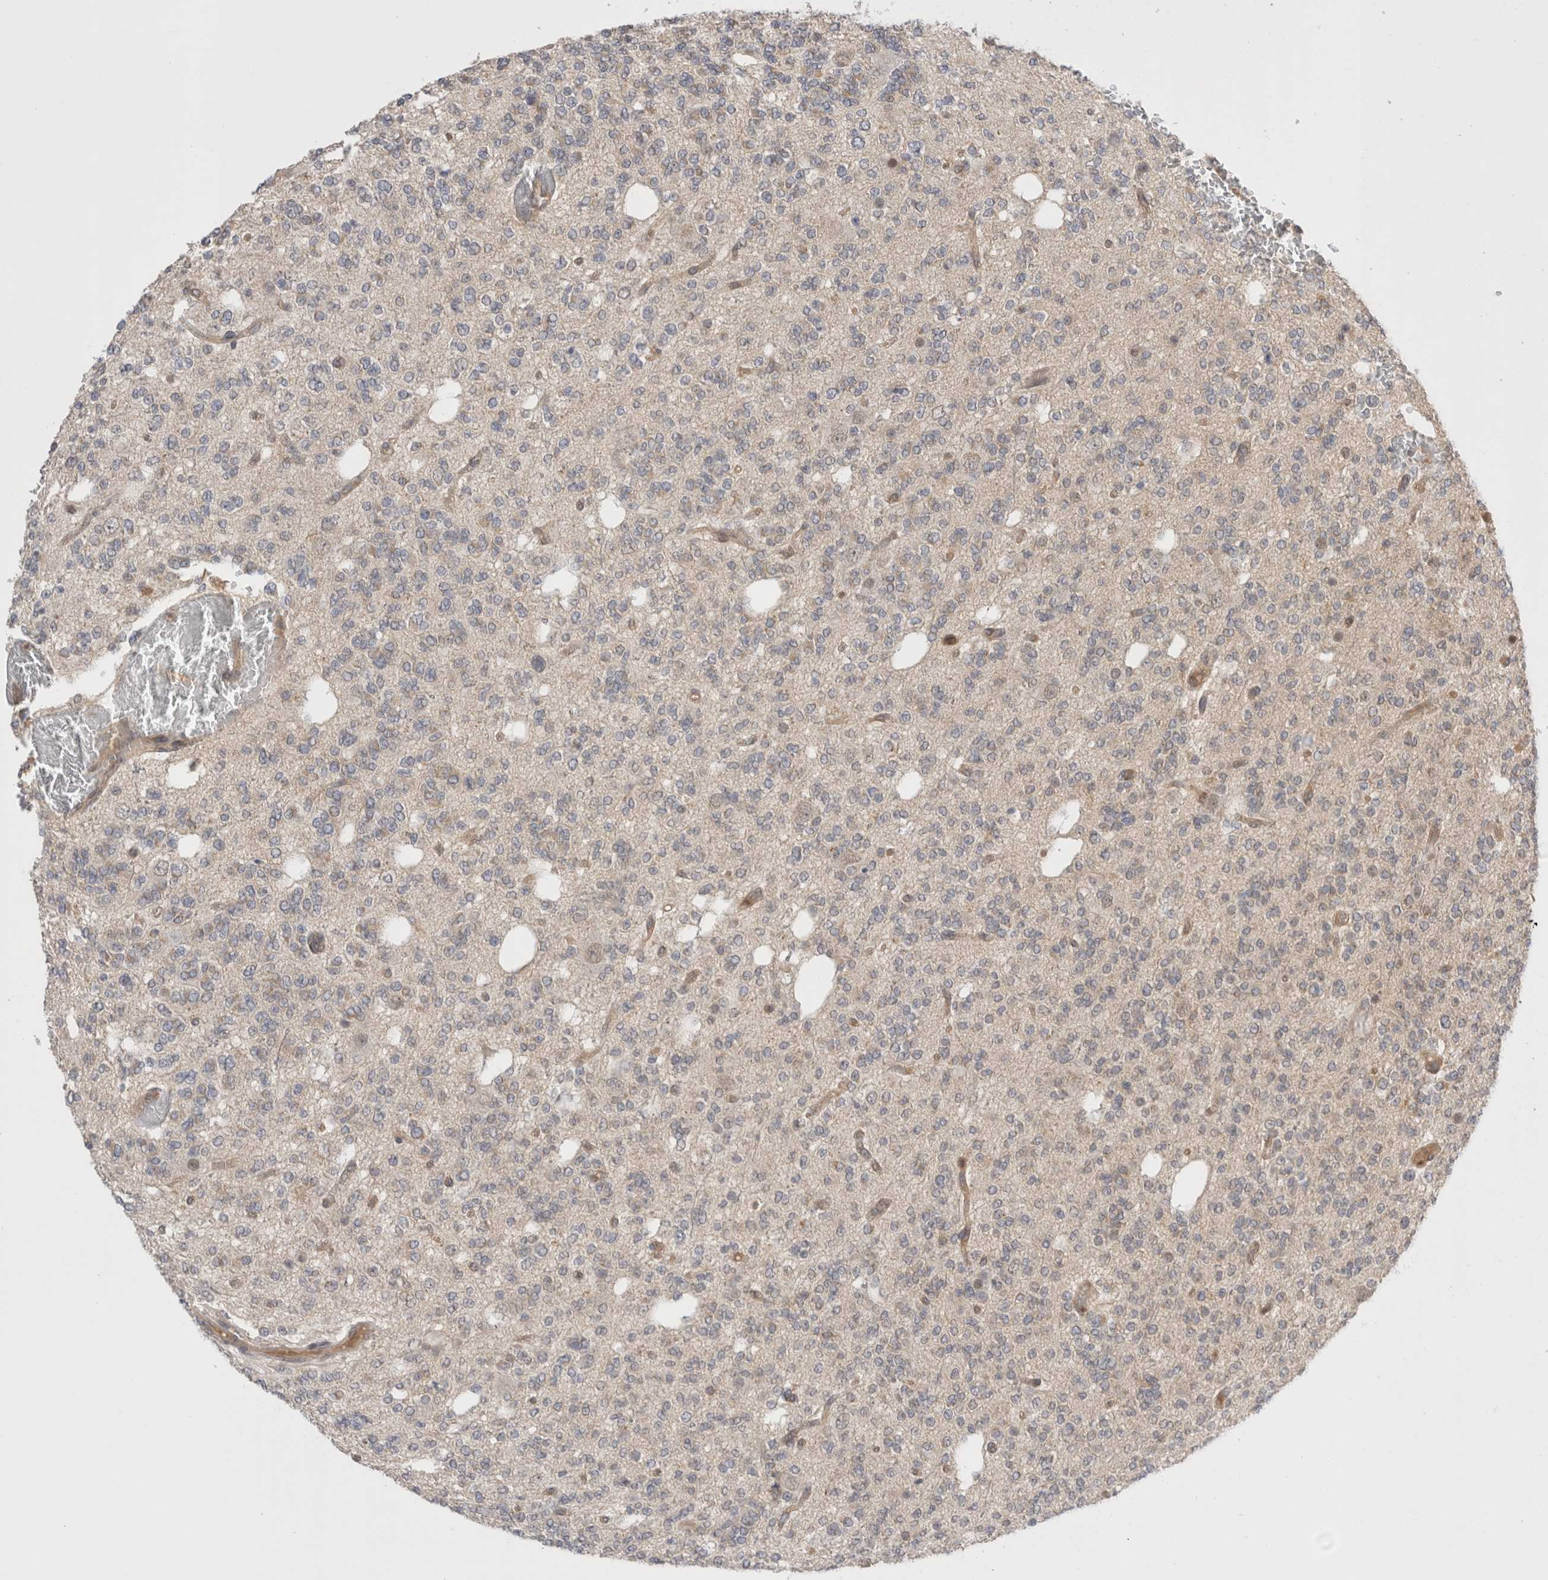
{"staining": {"intensity": "weak", "quantity": "25%-75%", "location": "cytoplasmic/membranous"}, "tissue": "glioma", "cell_type": "Tumor cells", "image_type": "cancer", "snomed": [{"axis": "morphology", "description": "Glioma, malignant, Low grade"}, {"axis": "topography", "description": "Brain"}], "caption": "High-power microscopy captured an IHC image of low-grade glioma (malignant), revealing weak cytoplasmic/membranous expression in about 25%-75% of tumor cells.", "gene": "NFKB1", "patient": {"sex": "male", "age": 38}}